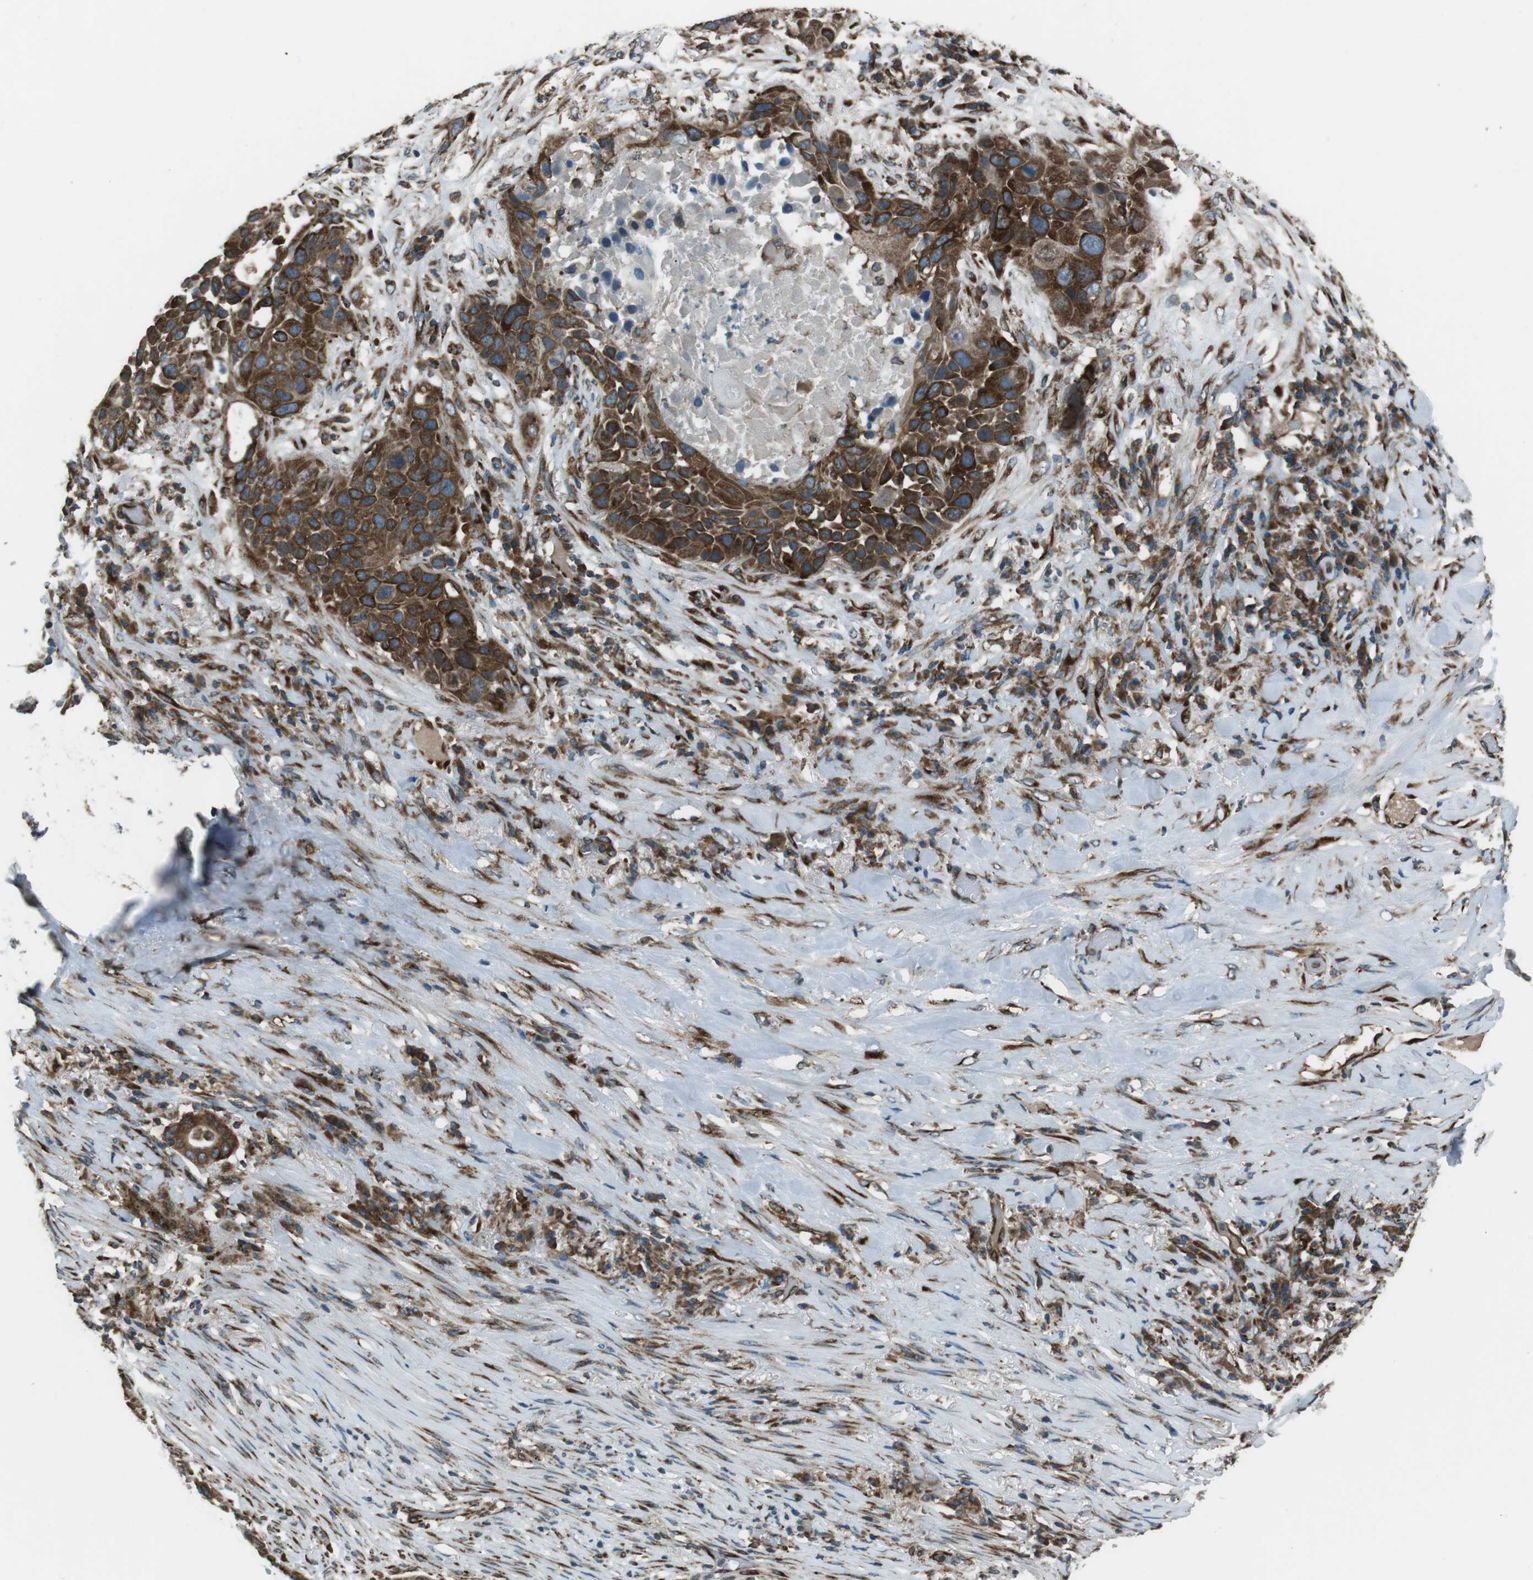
{"staining": {"intensity": "strong", "quantity": ">75%", "location": "cytoplasmic/membranous"}, "tissue": "lung cancer", "cell_type": "Tumor cells", "image_type": "cancer", "snomed": [{"axis": "morphology", "description": "Squamous cell carcinoma, NOS"}, {"axis": "topography", "description": "Lung"}], "caption": "Squamous cell carcinoma (lung) stained with IHC displays strong cytoplasmic/membranous staining in approximately >75% of tumor cells. (DAB (3,3'-diaminobenzidine) IHC, brown staining for protein, blue staining for nuclei).", "gene": "KTN1", "patient": {"sex": "male", "age": 57}}